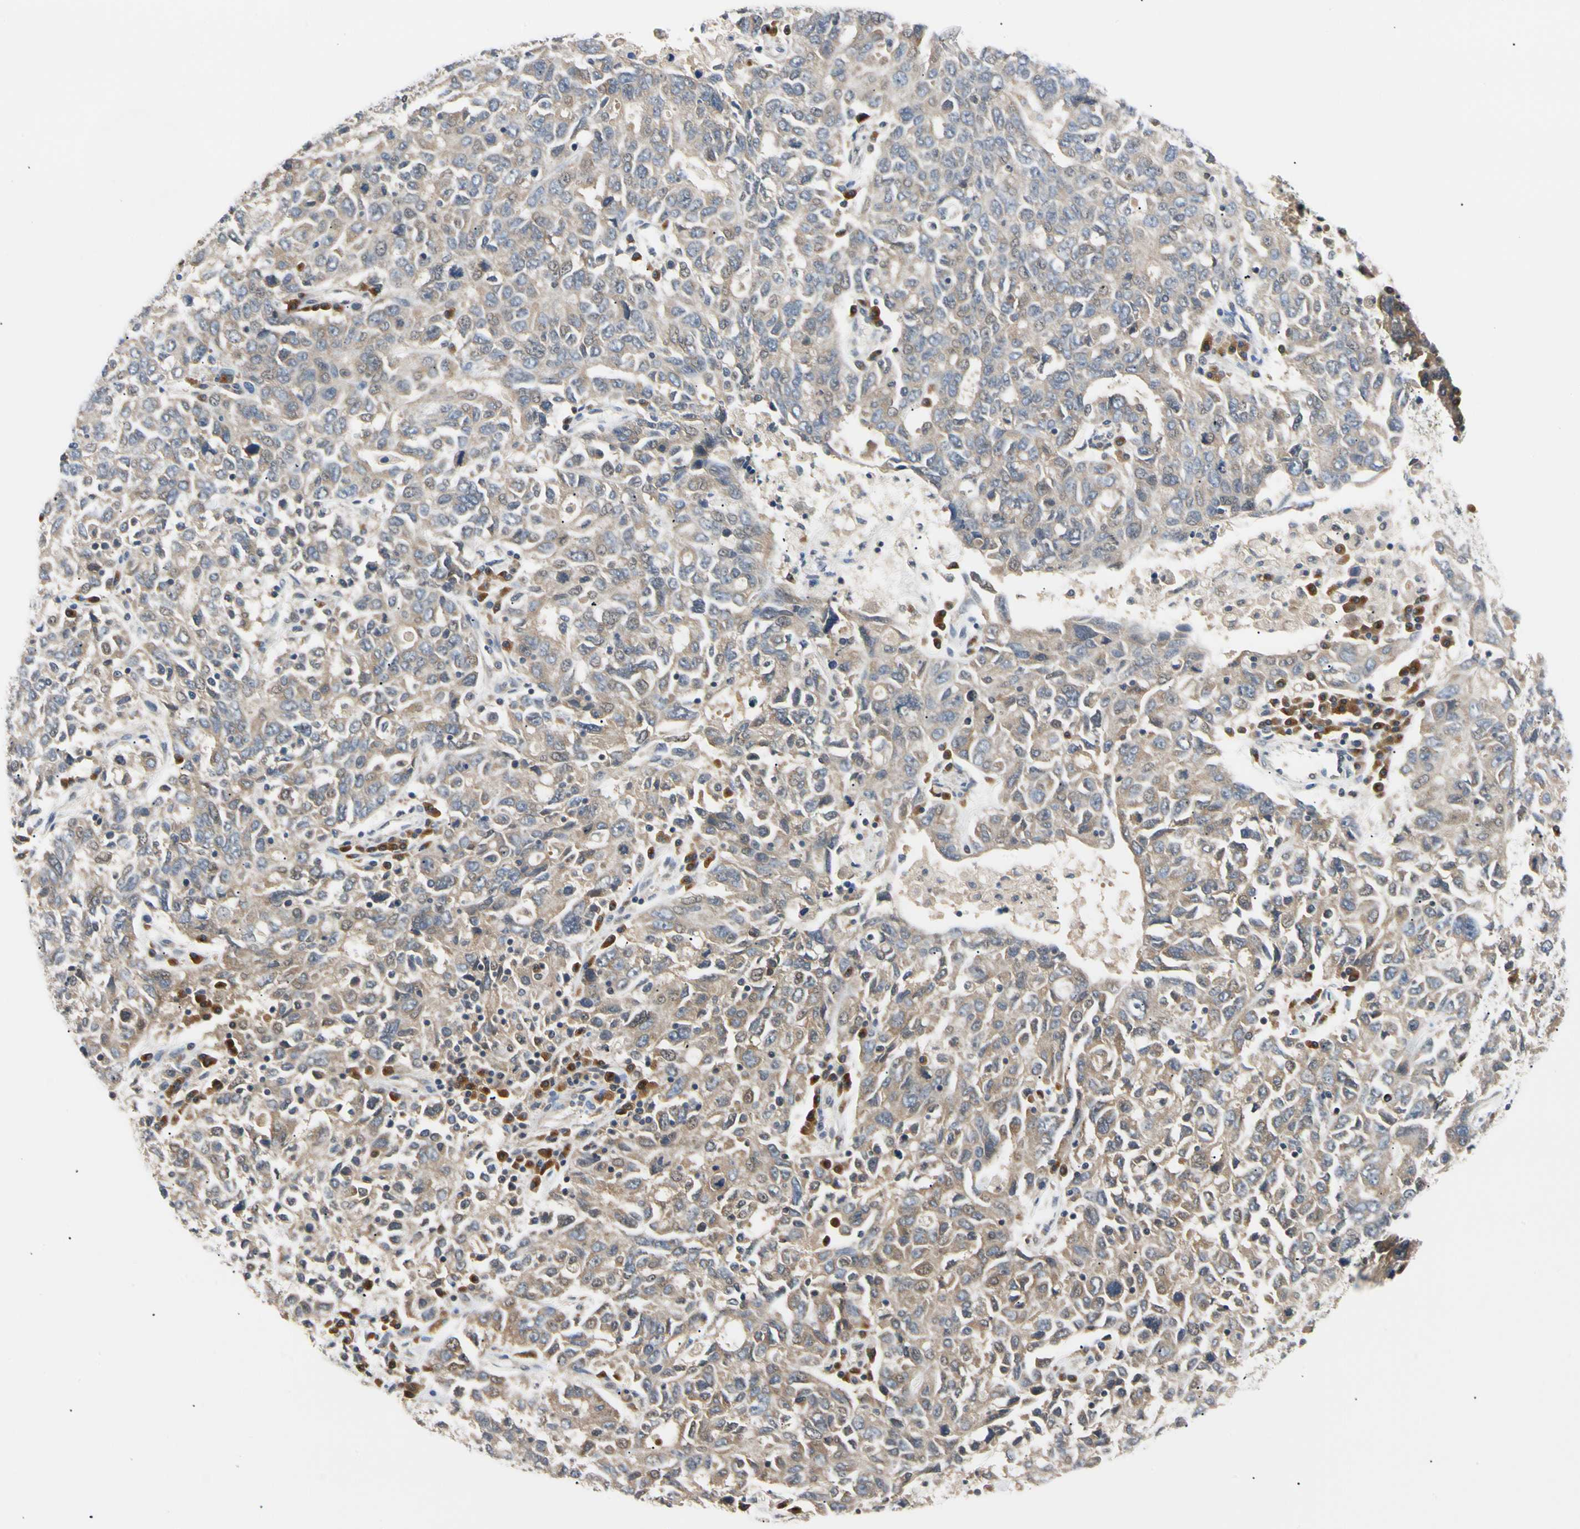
{"staining": {"intensity": "weak", "quantity": ">75%", "location": "cytoplasmic/membranous"}, "tissue": "ovarian cancer", "cell_type": "Tumor cells", "image_type": "cancer", "snomed": [{"axis": "morphology", "description": "Carcinoma, endometroid"}, {"axis": "topography", "description": "Ovary"}], "caption": "Weak cytoplasmic/membranous staining is seen in approximately >75% of tumor cells in ovarian endometroid carcinoma. The protein is shown in brown color, while the nuclei are stained blue.", "gene": "SEC23B", "patient": {"sex": "female", "age": 62}}